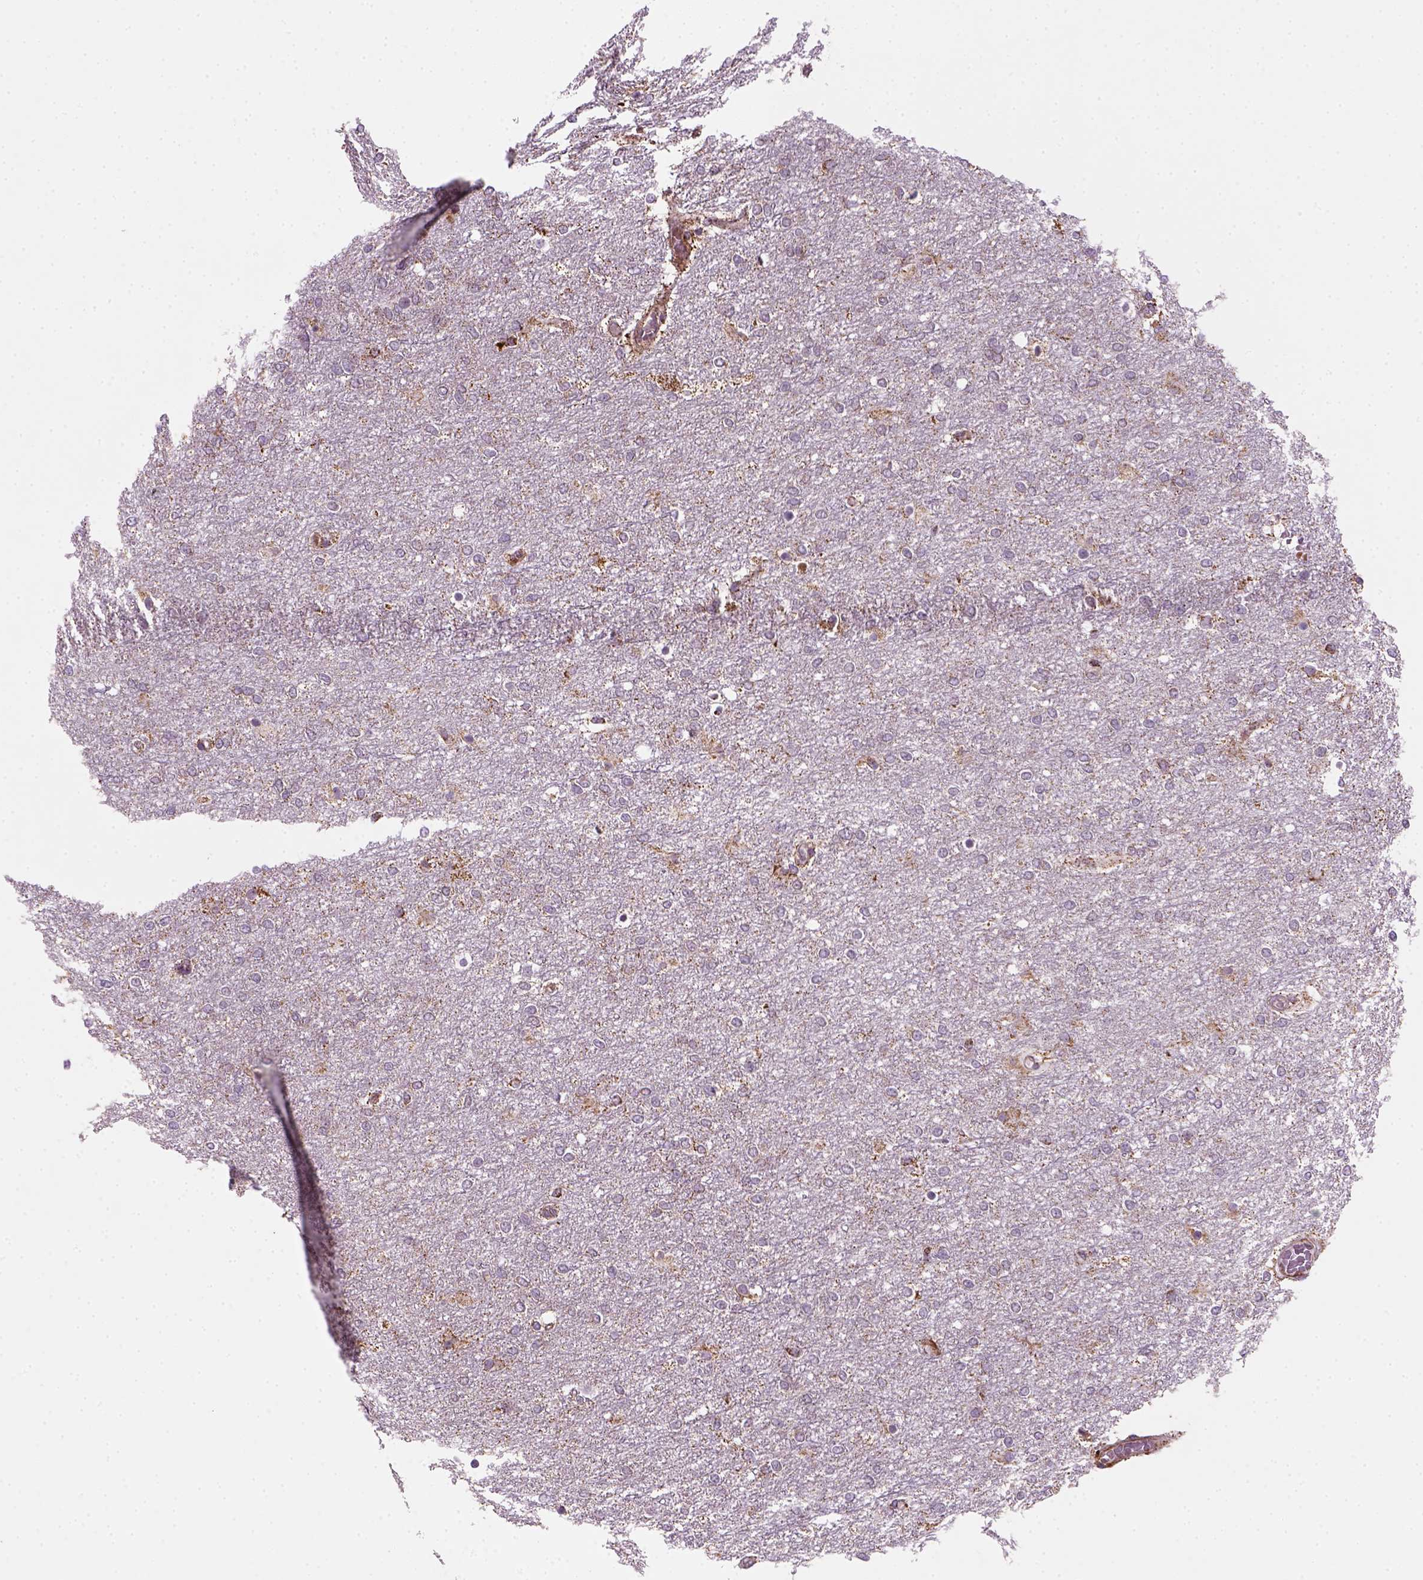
{"staining": {"intensity": "negative", "quantity": "none", "location": "none"}, "tissue": "glioma", "cell_type": "Tumor cells", "image_type": "cancer", "snomed": [{"axis": "morphology", "description": "Glioma, malignant, High grade"}, {"axis": "topography", "description": "Brain"}], "caption": "Immunohistochemistry histopathology image of malignant high-grade glioma stained for a protein (brown), which displays no staining in tumor cells. The staining is performed using DAB (3,3'-diaminobenzidine) brown chromogen with nuclei counter-stained in using hematoxylin.", "gene": "NUDT16L1", "patient": {"sex": "female", "age": 61}}